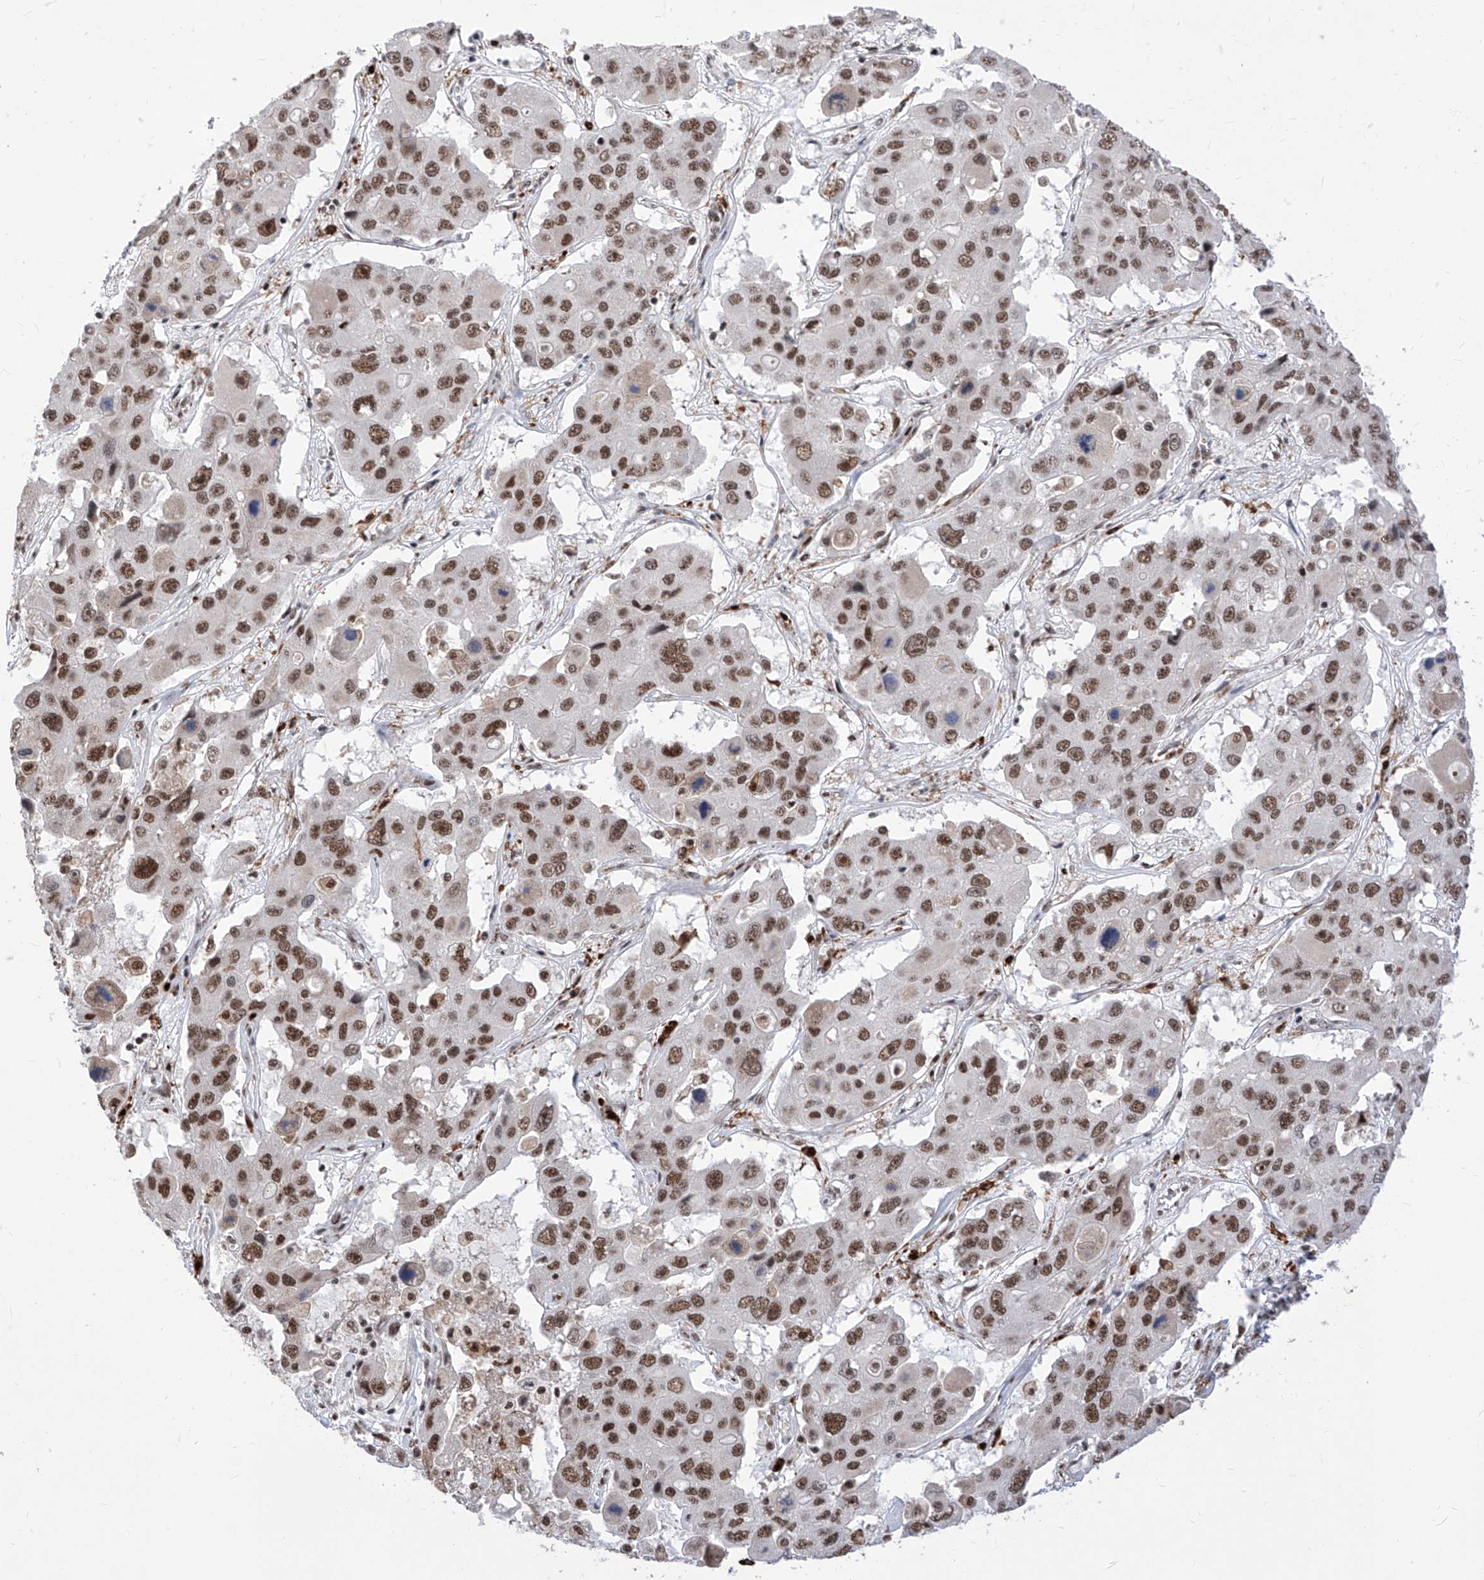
{"staining": {"intensity": "moderate", "quantity": ">75%", "location": "nuclear"}, "tissue": "liver cancer", "cell_type": "Tumor cells", "image_type": "cancer", "snomed": [{"axis": "morphology", "description": "Cholangiocarcinoma"}, {"axis": "topography", "description": "Liver"}], "caption": "Human liver cancer stained for a protein (brown) exhibits moderate nuclear positive expression in about >75% of tumor cells.", "gene": "PHF5A", "patient": {"sex": "male", "age": 67}}